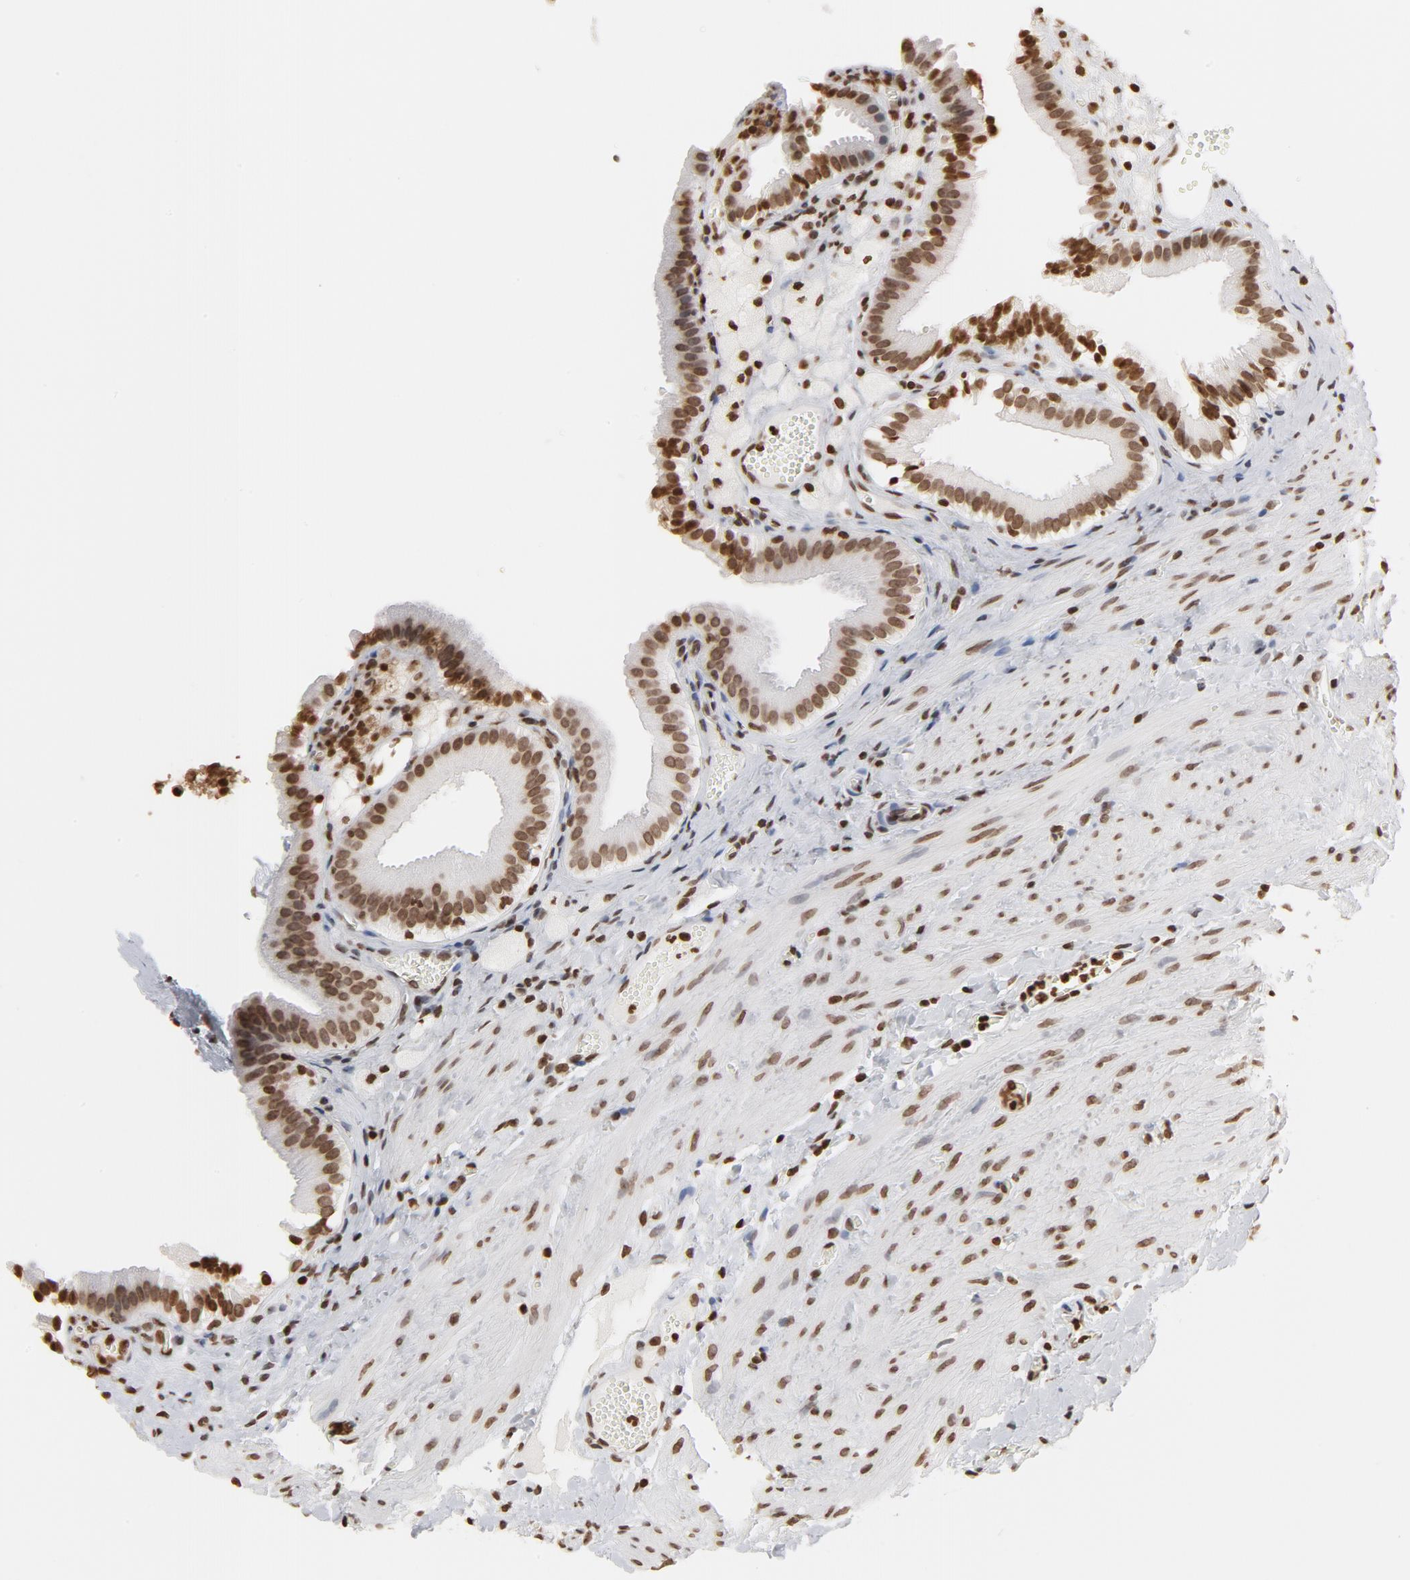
{"staining": {"intensity": "moderate", "quantity": ">75%", "location": "nuclear"}, "tissue": "gallbladder", "cell_type": "Glandular cells", "image_type": "normal", "snomed": [{"axis": "morphology", "description": "Normal tissue, NOS"}, {"axis": "topography", "description": "Gallbladder"}], "caption": "Protein expression analysis of unremarkable human gallbladder reveals moderate nuclear staining in approximately >75% of glandular cells. (Brightfield microscopy of DAB IHC at high magnification).", "gene": "H2AC12", "patient": {"sex": "female", "age": 24}}